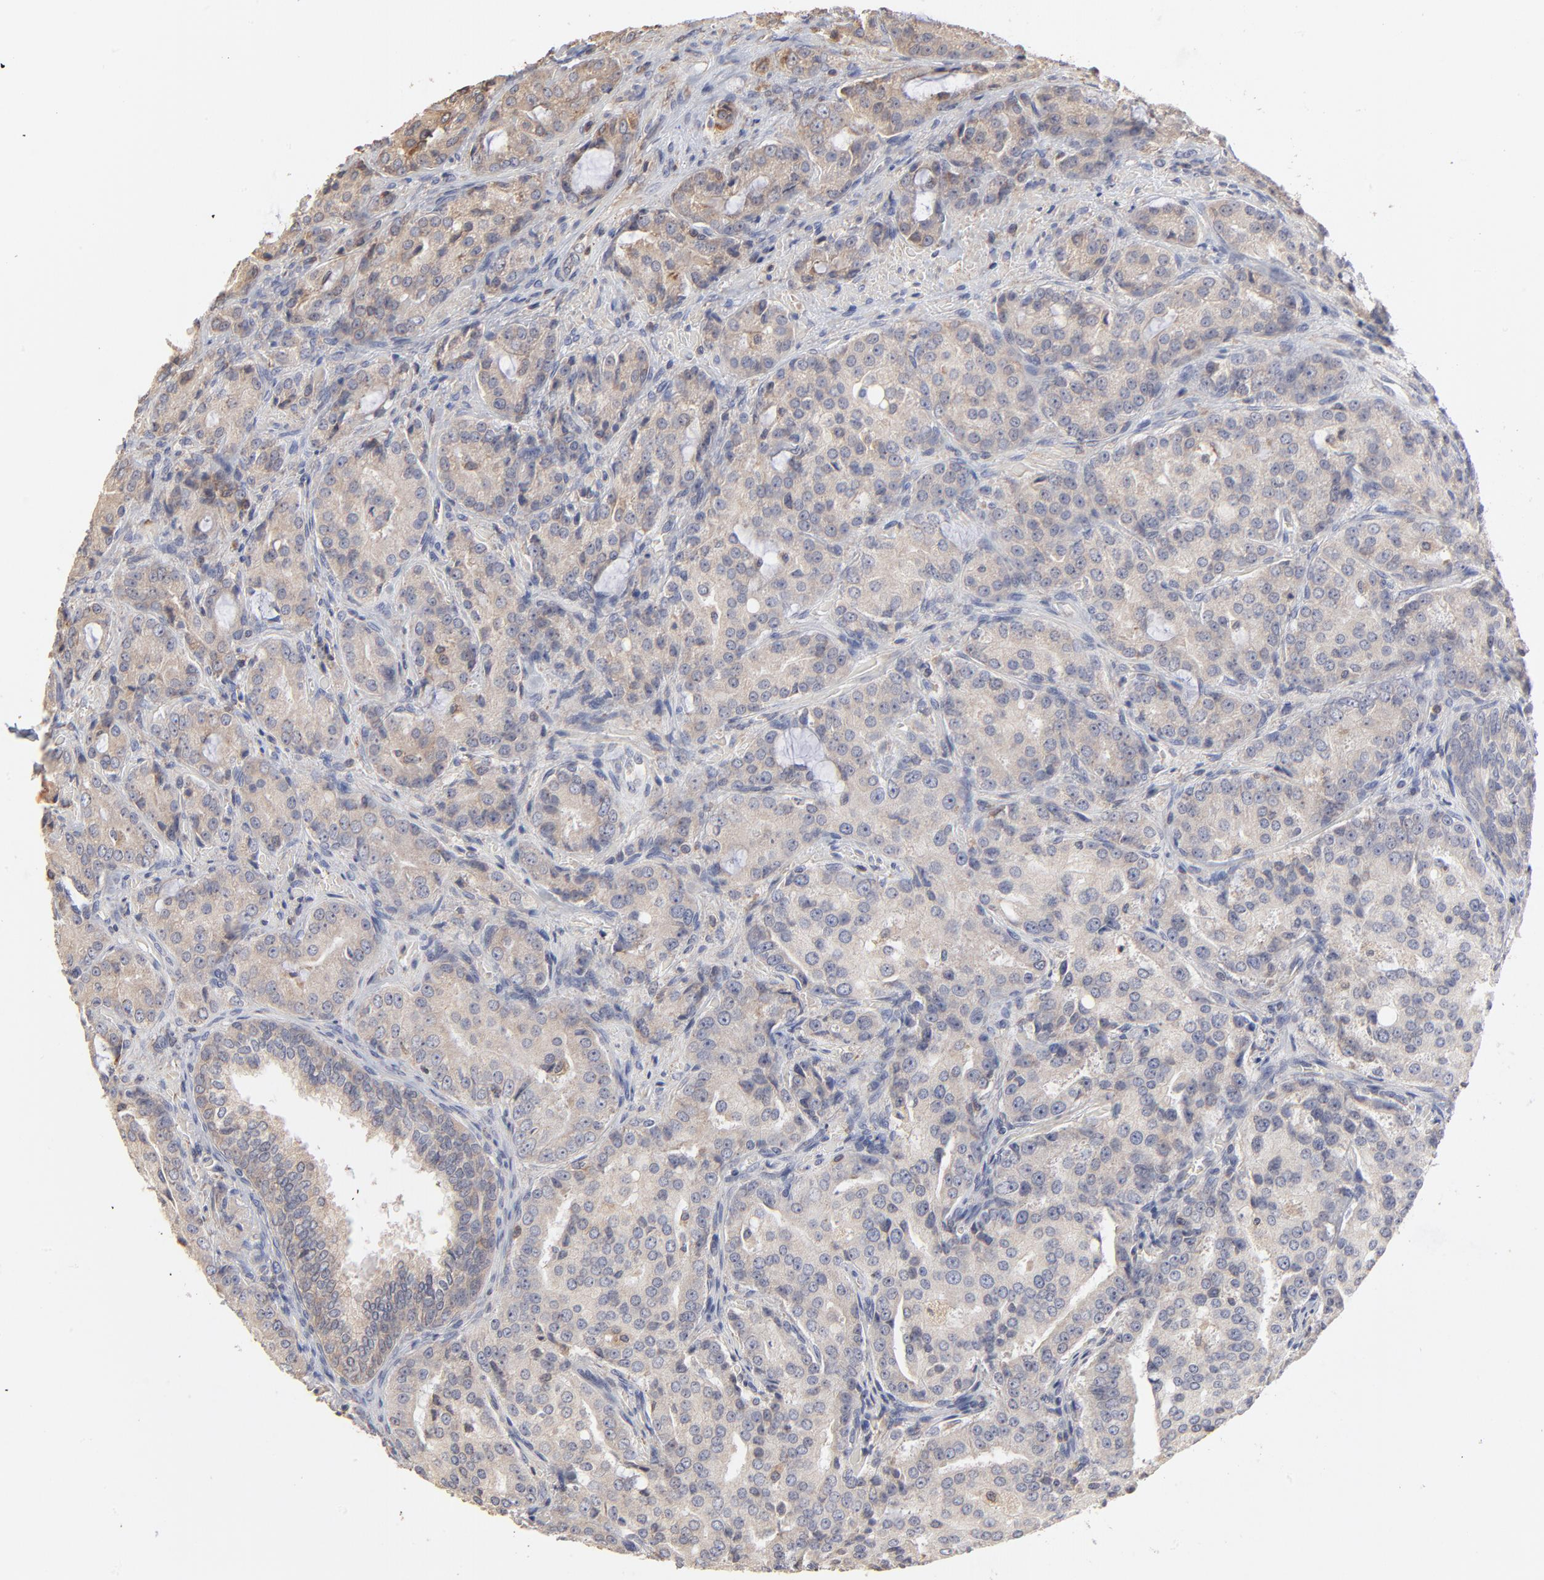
{"staining": {"intensity": "moderate", "quantity": ">75%", "location": "cytoplasmic/membranous"}, "tissue": "prostate cancer", "cell_type": "Tumor cells", "image_type": "cancer", "snomed": [{"axis": "morphology", "description": "Adenocarcinoma, High grade"}, {"axis": "topography", "description": "Prostate"}], "caption": "Protein expression analysis of adenocarcinoma (high-grade) (prostate) displays moderate cytoplasmic/membranous staining in approximately >75% of tumor cells.", "gene": "RNF213", "patient": {"sex": "male", "age": 72}}